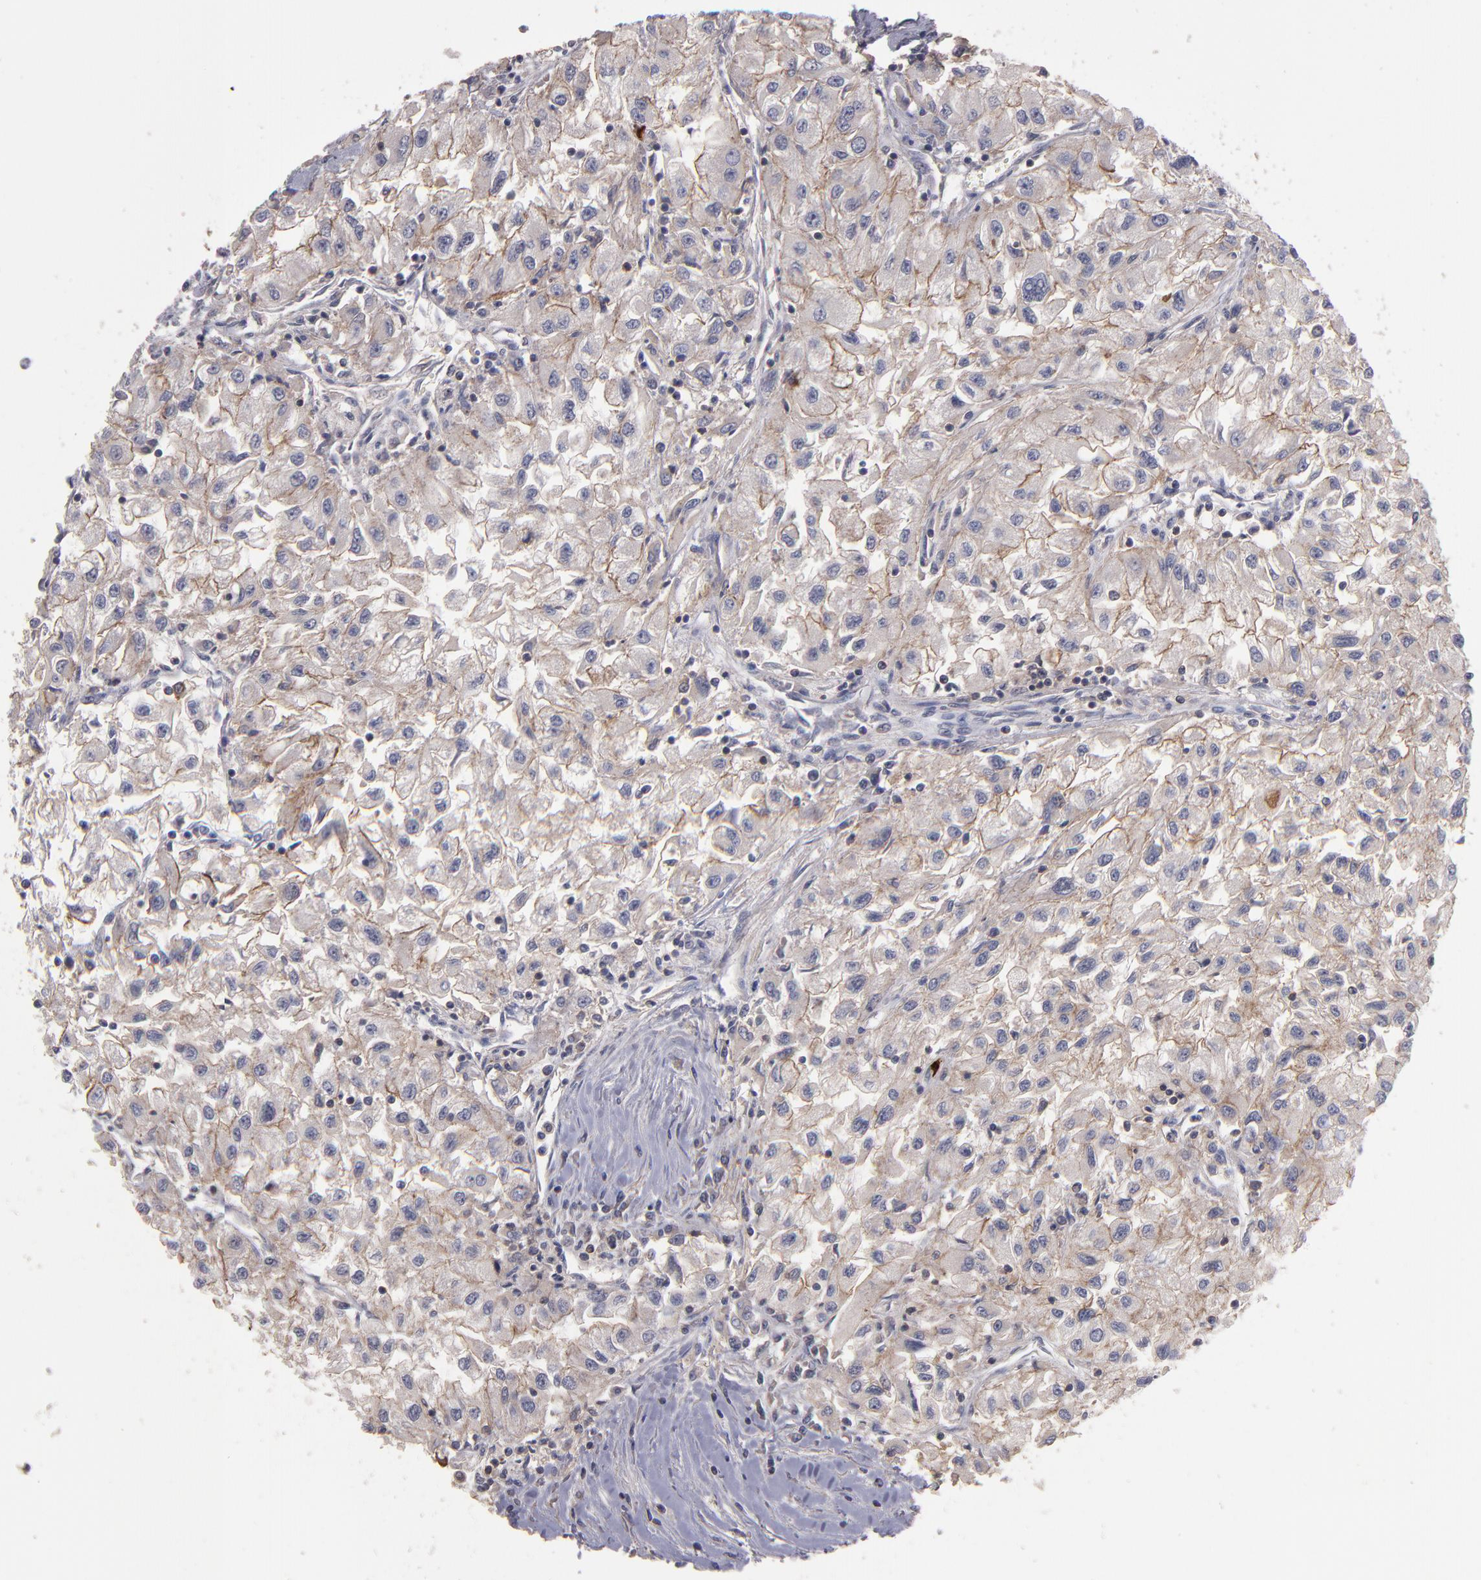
{"staining": {"intensity": "weak", "quantity": "<25%", "location": "cytoplasmic/membranous"}, "tissue": "renal cancer", "cell_type": "Tumor cells", "image_type": "cancer", "snomed": [{"axis": "morphology", "description": "Adenocarcinoma, NOS"}, {"axis": "topography", "description": "Kidney"}], "caption": "An immunohistochemistry (IHC) image of renal adenocarcinoma is shown. There is no staining in tumor cells of renal adenocarcinoma.", "gene": "NF2", "patient": {"sex": "male", "age": 59}}